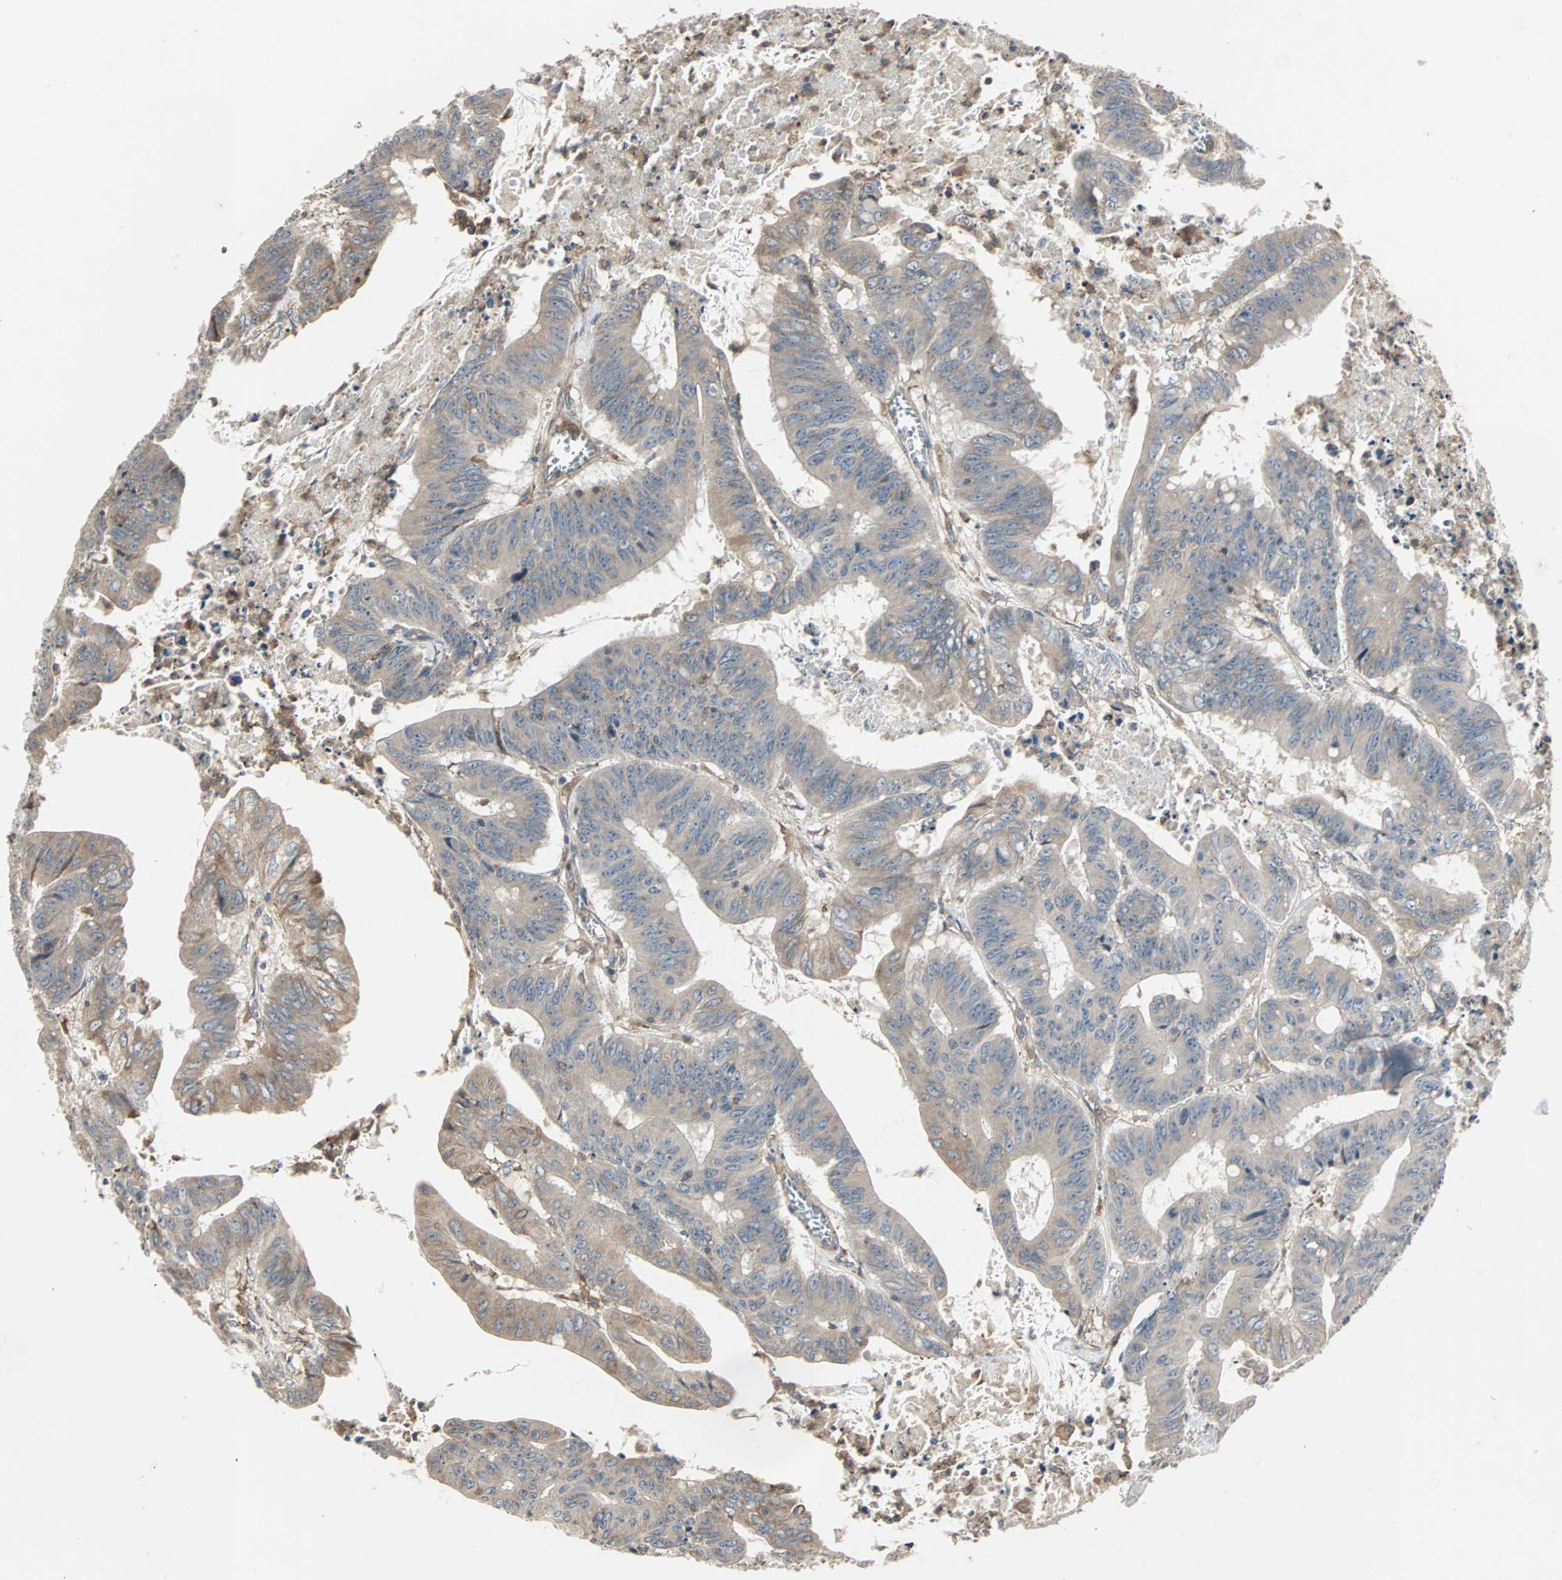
{"staining": {"intensity": "weak", "quantity": ">75%", "location": "cytoplasmic/membranous"}, "tissue": "colorectal cancer", "cell_type": "Tumor cells", "image_type": "cancer", "snomed": [{"axis": "morphology", "description": "Adenocarcinoma, NOS"}, {"axis": "topography", "description": "Colon"}], "caption": "Colorectal cancer stained with immunohistochemistry (IHC) demonstrates weak cytoplasmic/membranous positivity in about >75% of tumor cells. (Stains: DAB (3,3'-diaminobenzidine) in brown, nuclei in blue, Microscopy: brightfield microscopy at high magnification).", "gene": "GNAI2", "patient": {"sex": "male", "age": 45}}